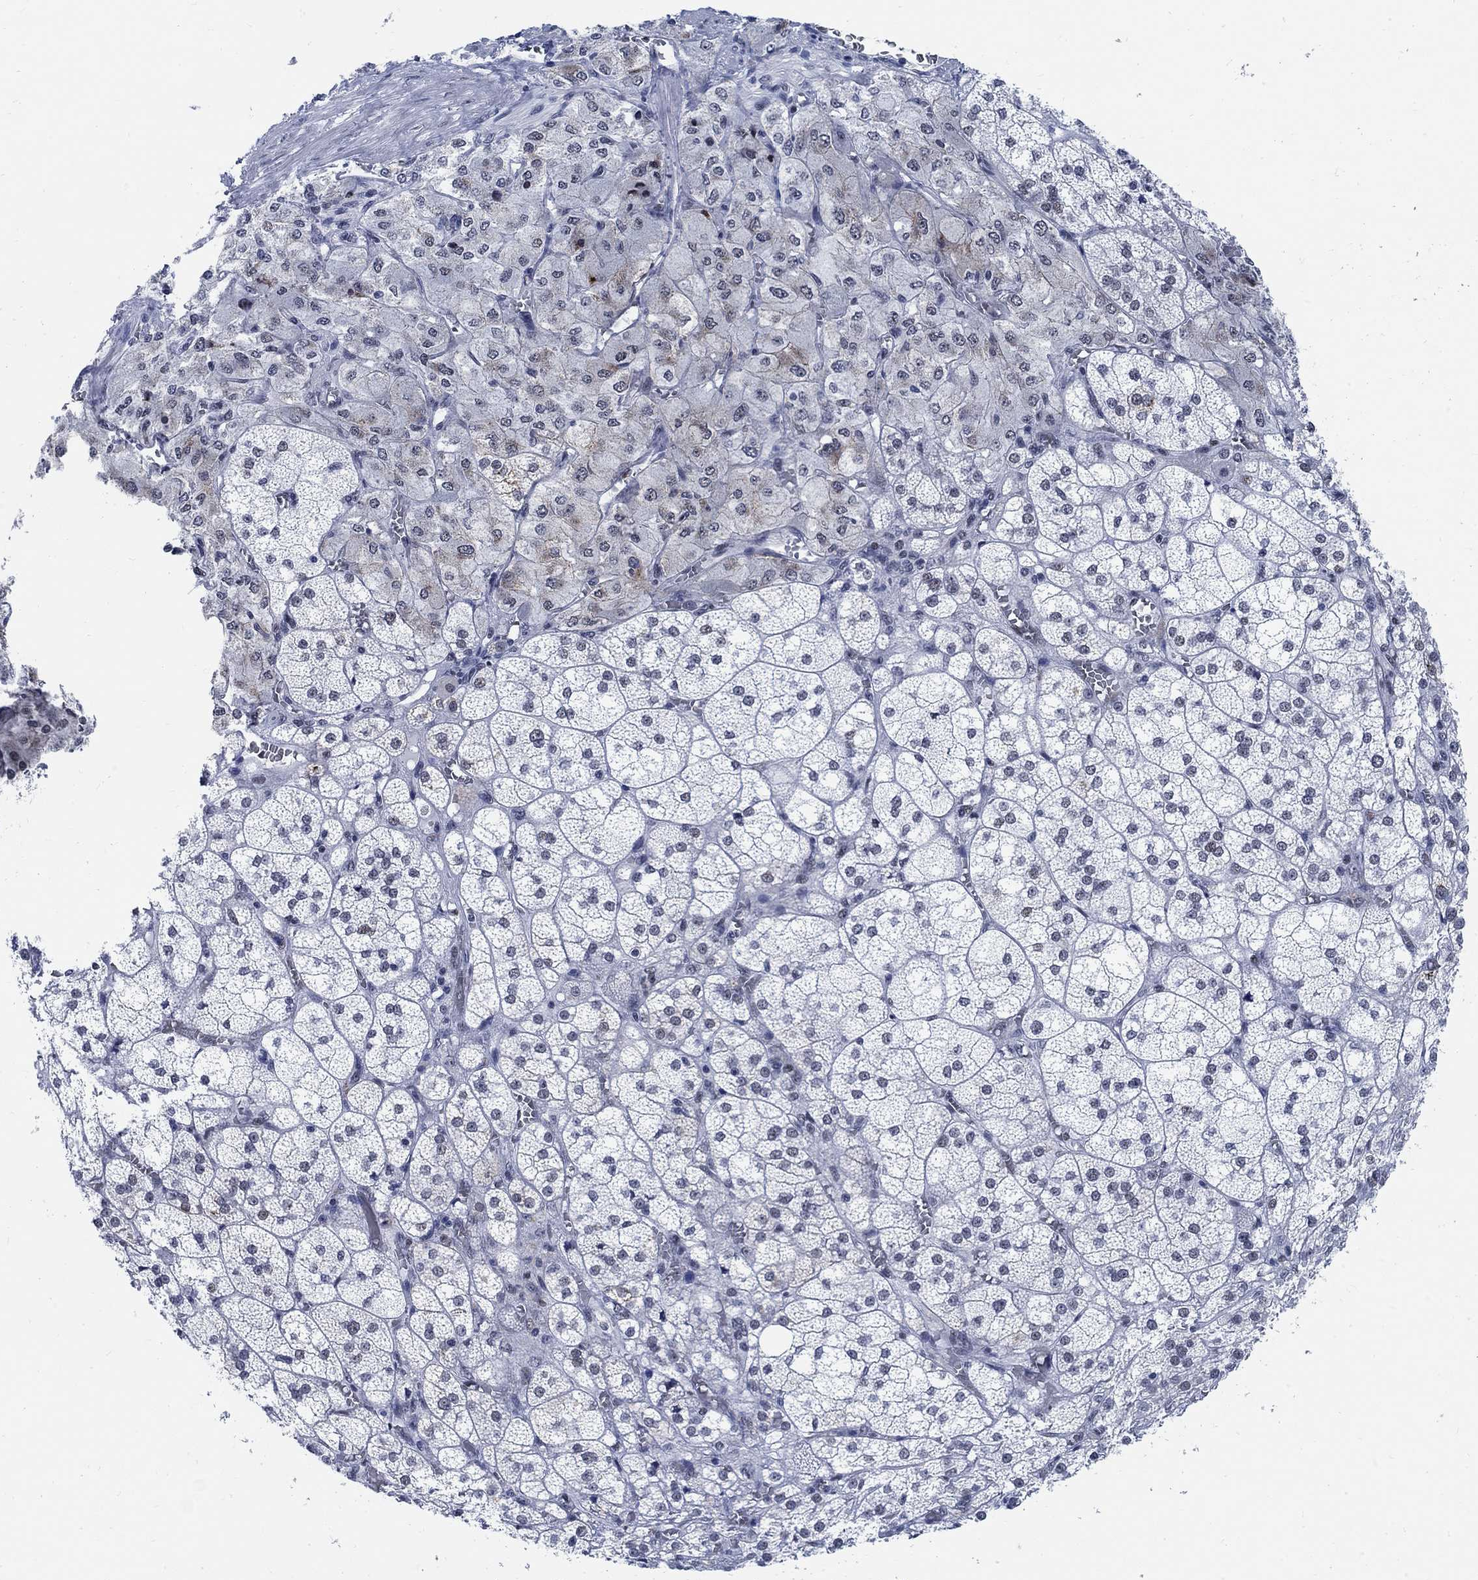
{"staining": {"intensity": "moderate", "quantity": "<25%", "location": "cytoplasmic/membranous"}, "tissue": "adrenal gland", "cell_type": "Glandular cells", "image_type": "normal", "snomed": [{"axis": "morphology", "description": "Normal tissue, NOS"}, {"axis": "topography", "description": "Adrenal gland"}], "caption": "DAB immunohistochemical staining of benign human adrenal gland demonstrates moderate cytoplasmic/membranous protein staining in about <25% of glandular cells. The staining was performed using DAB (3,3'-diaminobenzidine), with brown indicating positive protein expression. Nuclei are stained blue with hematoxylin.", "gene": "DLK1", "patient": {"sex": "female", "age": 60}}